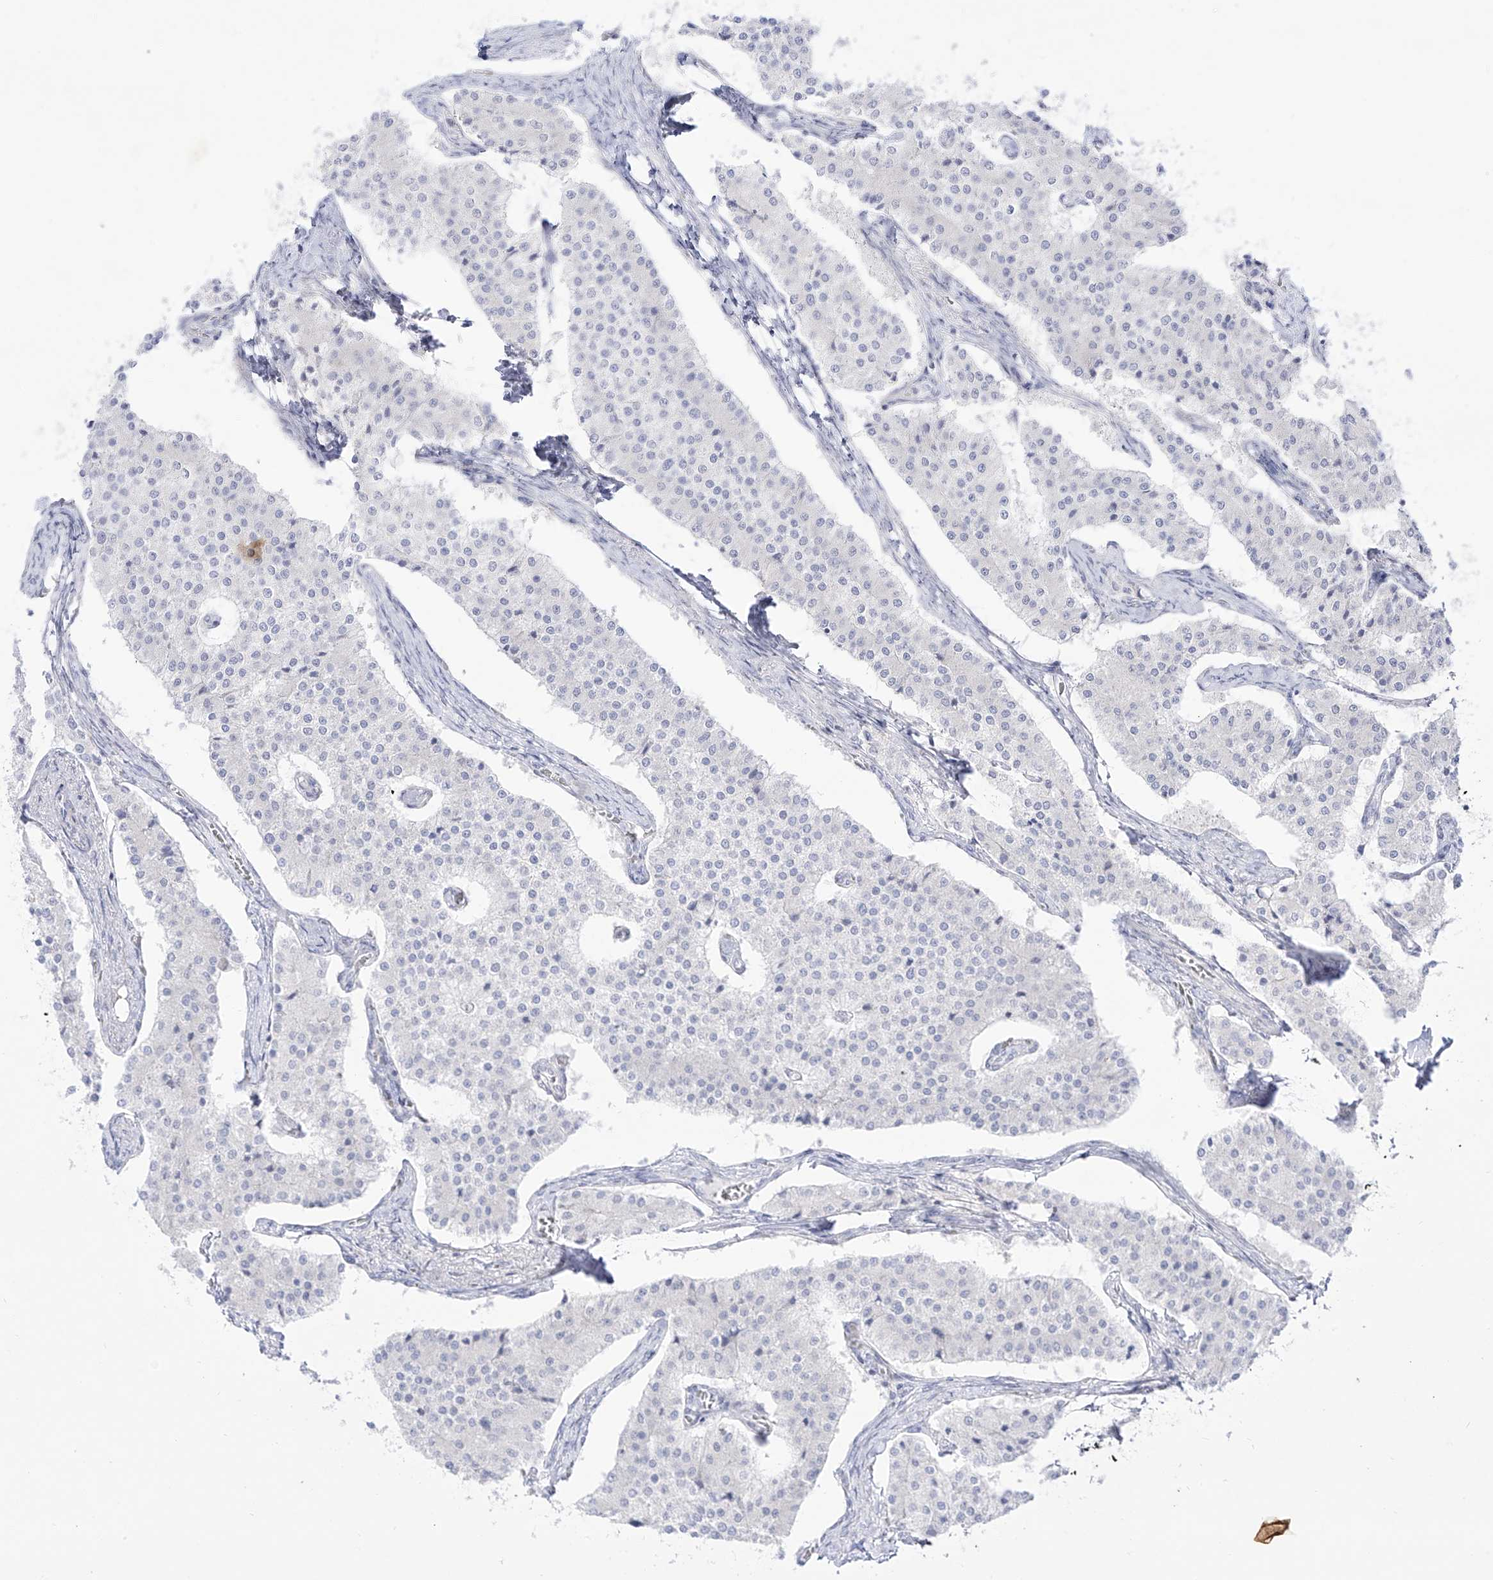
{"staining": {"intensity": "negative", "quantity": "none", "location": "none"}, "tissue": "carcinoid", "cell_type": "Tumor cells", "image_type": "cancer", "snomed": [{"axis": "morphology", "description": "Carcinoid, malignant, NOS"}, {"axis": "topography", "description": "Colon"}], "caption": "High power microscopy histopathology image of an IHC histopathology image of carcinoid, revealing no significant positivity in tumor cells.", "gene": "DMKN", "patient": {"sex": "female", "age": 52}}